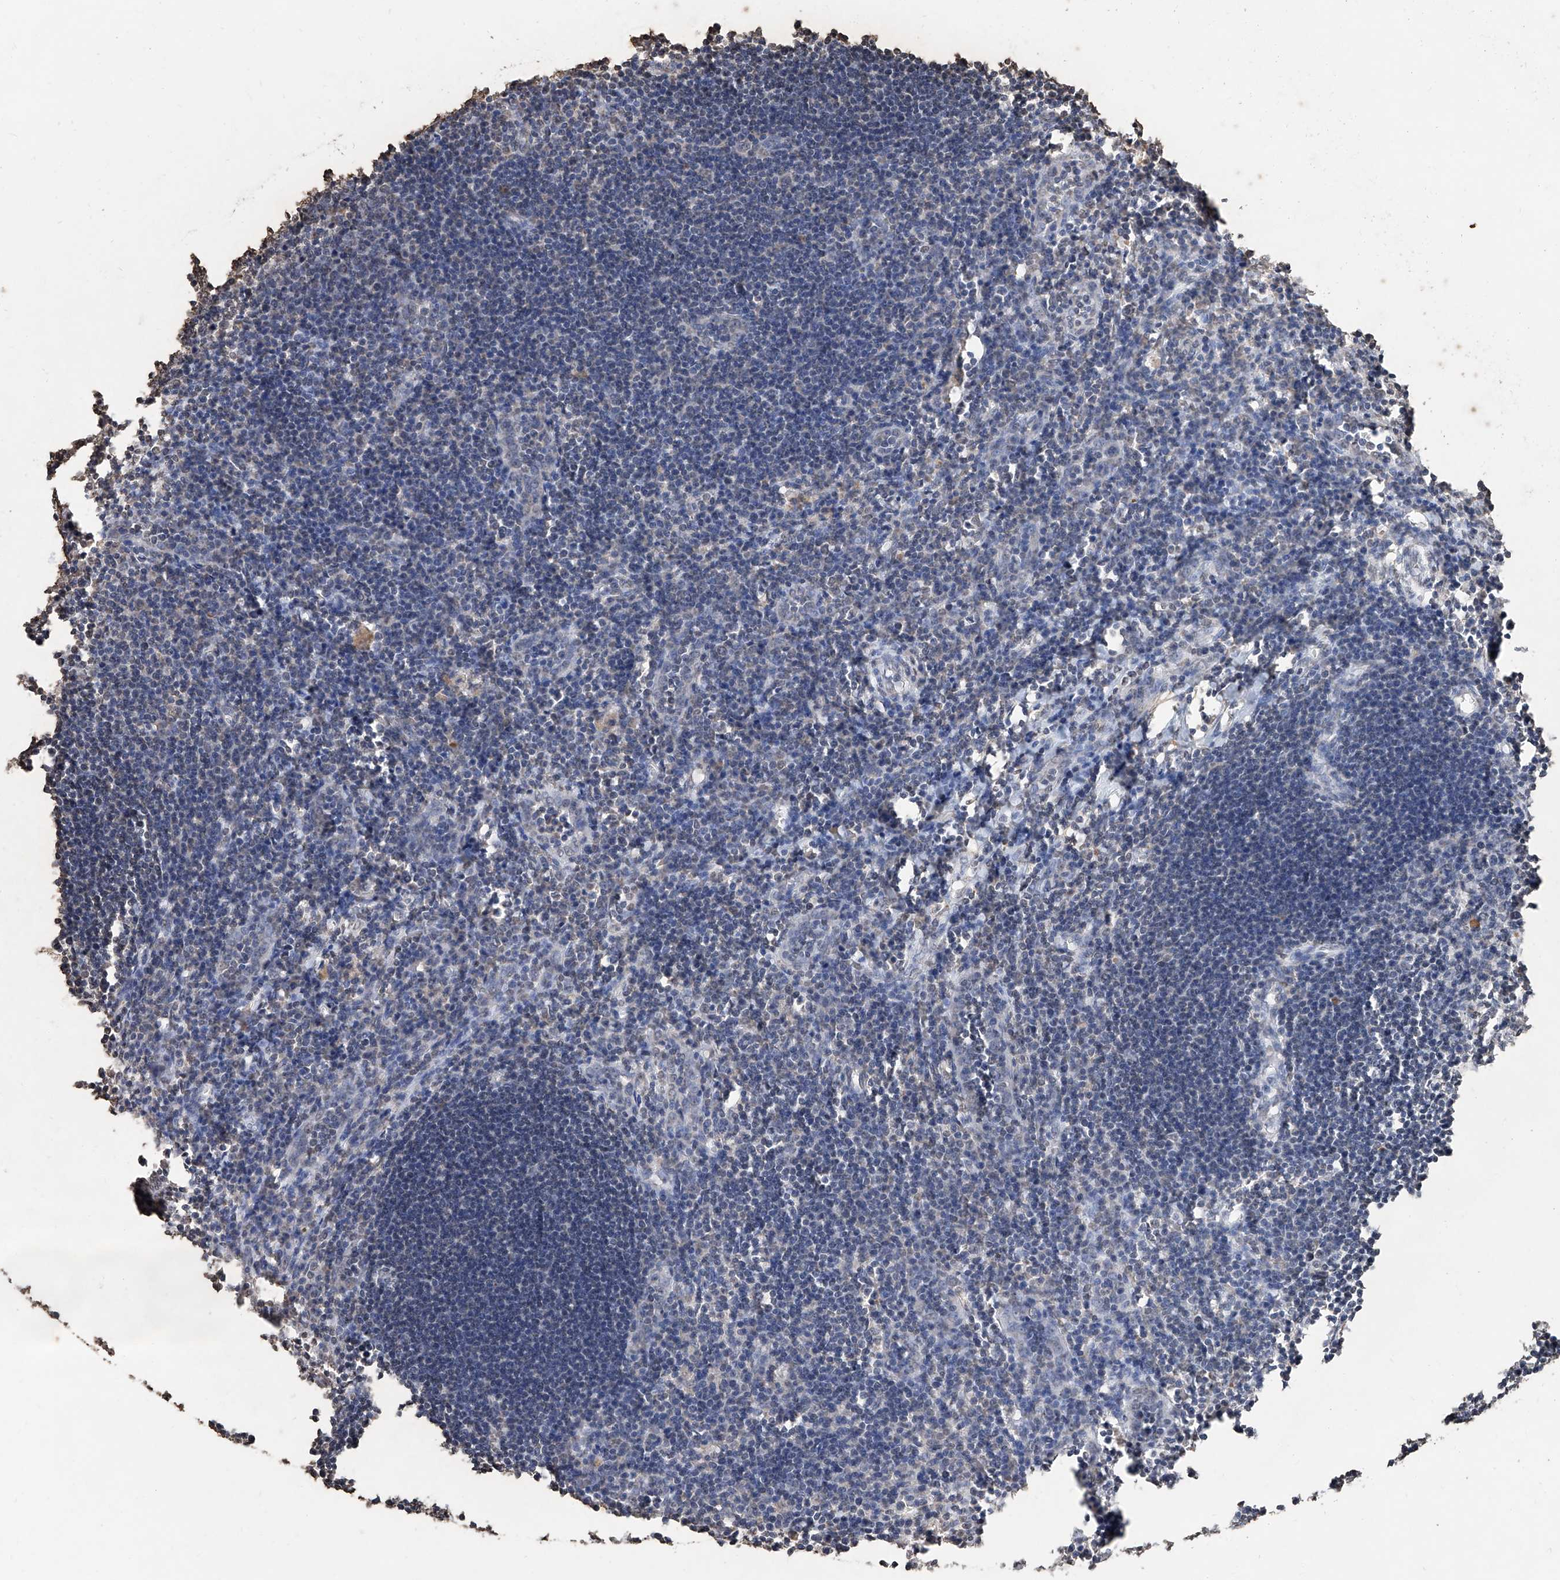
{"staining": {"intensity": "negative", "quantity": "none", "location": "none"}, "tissue": "lymph node", "cell_type": "Germinal center cells", "image_type": "normal", "snomed": [{"axis": "morphology", "description": "Normal tissue, NOS"}, {"axis": "morphology", "description": "Malignant melanoma, Metastatic site"}, {"axis": "topography", "description": "Lymph node"}], "caption": "Immunohistochemistry (IHC) histopathology image of normal lymph node stained for a protein (brown), which displays no expression in germinal center cells. The staining was performed using DAB (3,3'-diaminobenzidine) to visualize the protein expression in brown, while the nuclei were stained in blue with hematoxylin (Magnification: 20x).", "gene": "RP9", "patient": {"sex": "male", "age": 41}}